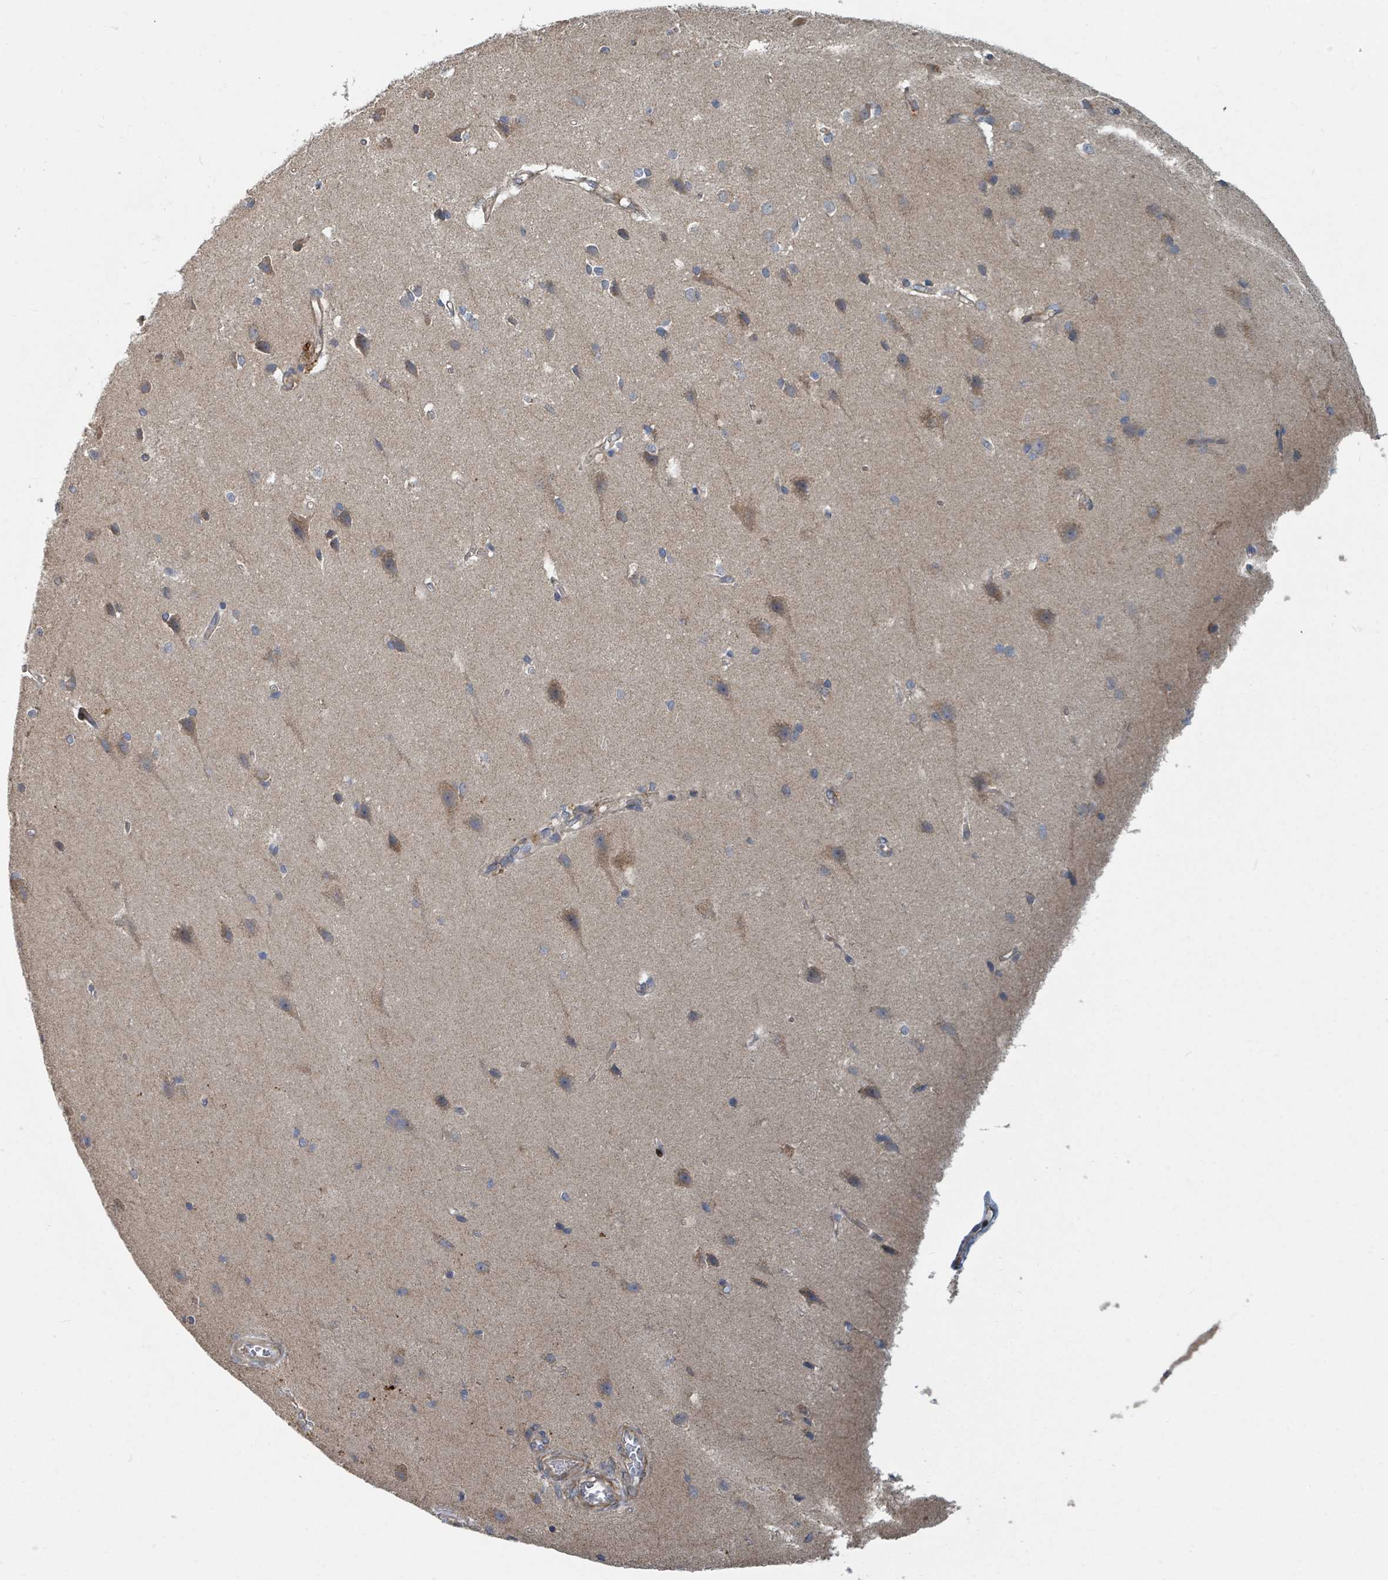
{"staining": {"intensity": "moderate", "quantity": ">75%", "location": "cytoplasmic/membranous"}, "tissue": "cerebral cortex", "cell_type": "Endothelial cells", "image_type": "normal", "snomed": [{"axis": "morphology", "description": "Normal tissue, NOS"}, {"axis": "topography", "description": "Cerebral cortex"}], "caption": "IHC image of unremarkable cerebral cortex: human cerebral cortex stained using IHC demonstrates medium levels of moderate protein expression localized specifically in the cytoplasmic/membranous of endothelial cells, appearing as a cytoplasmic/membranous brown color.", "gene": "DPM1", "patient": {"sex": "male", "age": 37}}